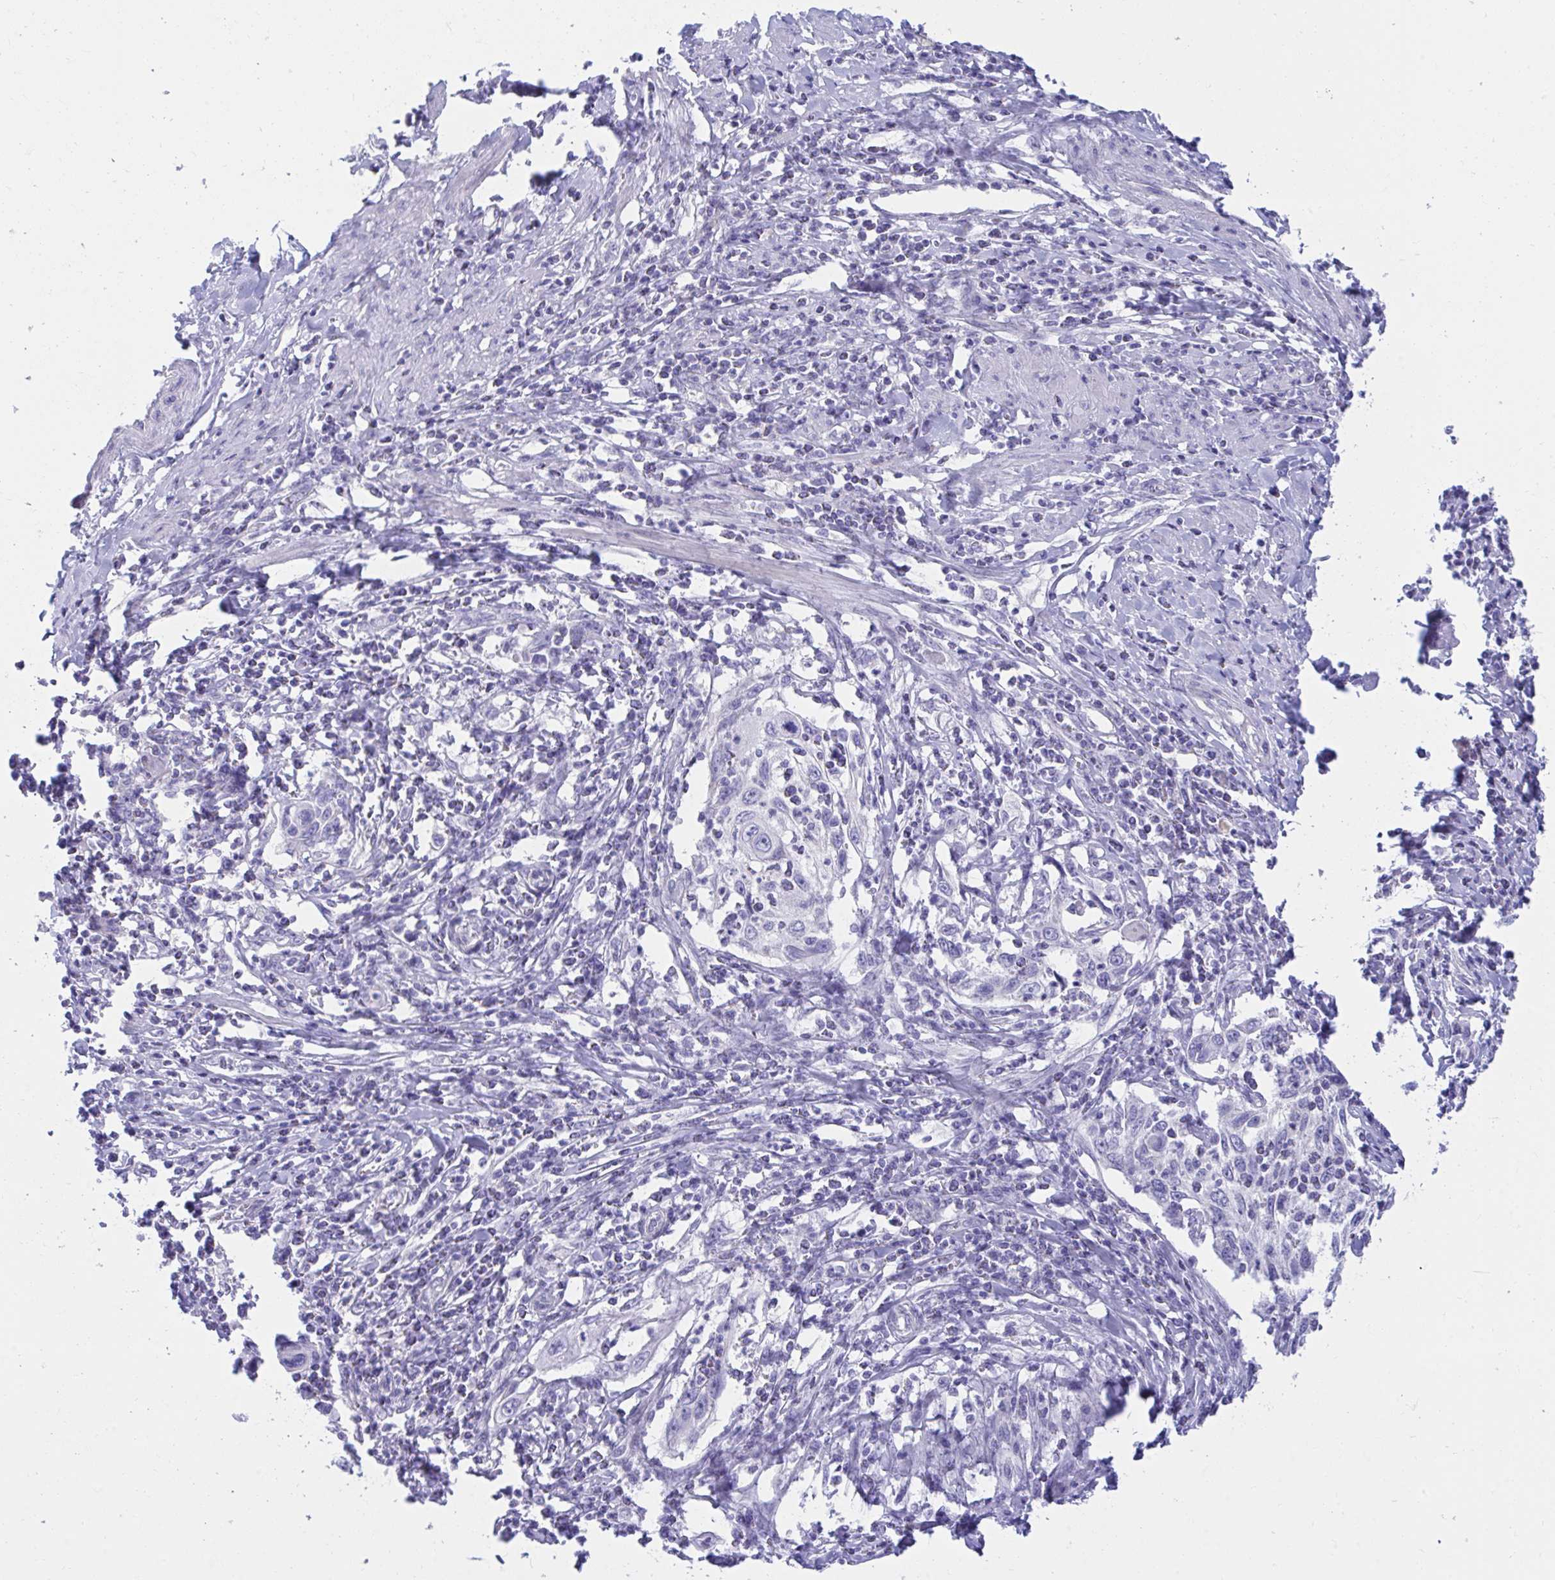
{"staining": {"intensity": "negative", "quantity": "none", "location": "none"}, "tissue": "cervical cancer", "cell_type": "Tumor cells", "image_type": "cancer", "snomed": [{"axis": "morphology", "description": "Squamous cell carcinoma, NOS"}, {"axis": "topography", "description": "Cervix"}], "caption": "Tumor cells show no significant positivity in cervical cancer (squamous cell carcinoma).", "gene": "SHISA8", "patient": {"sex": "female", "age": 70}}